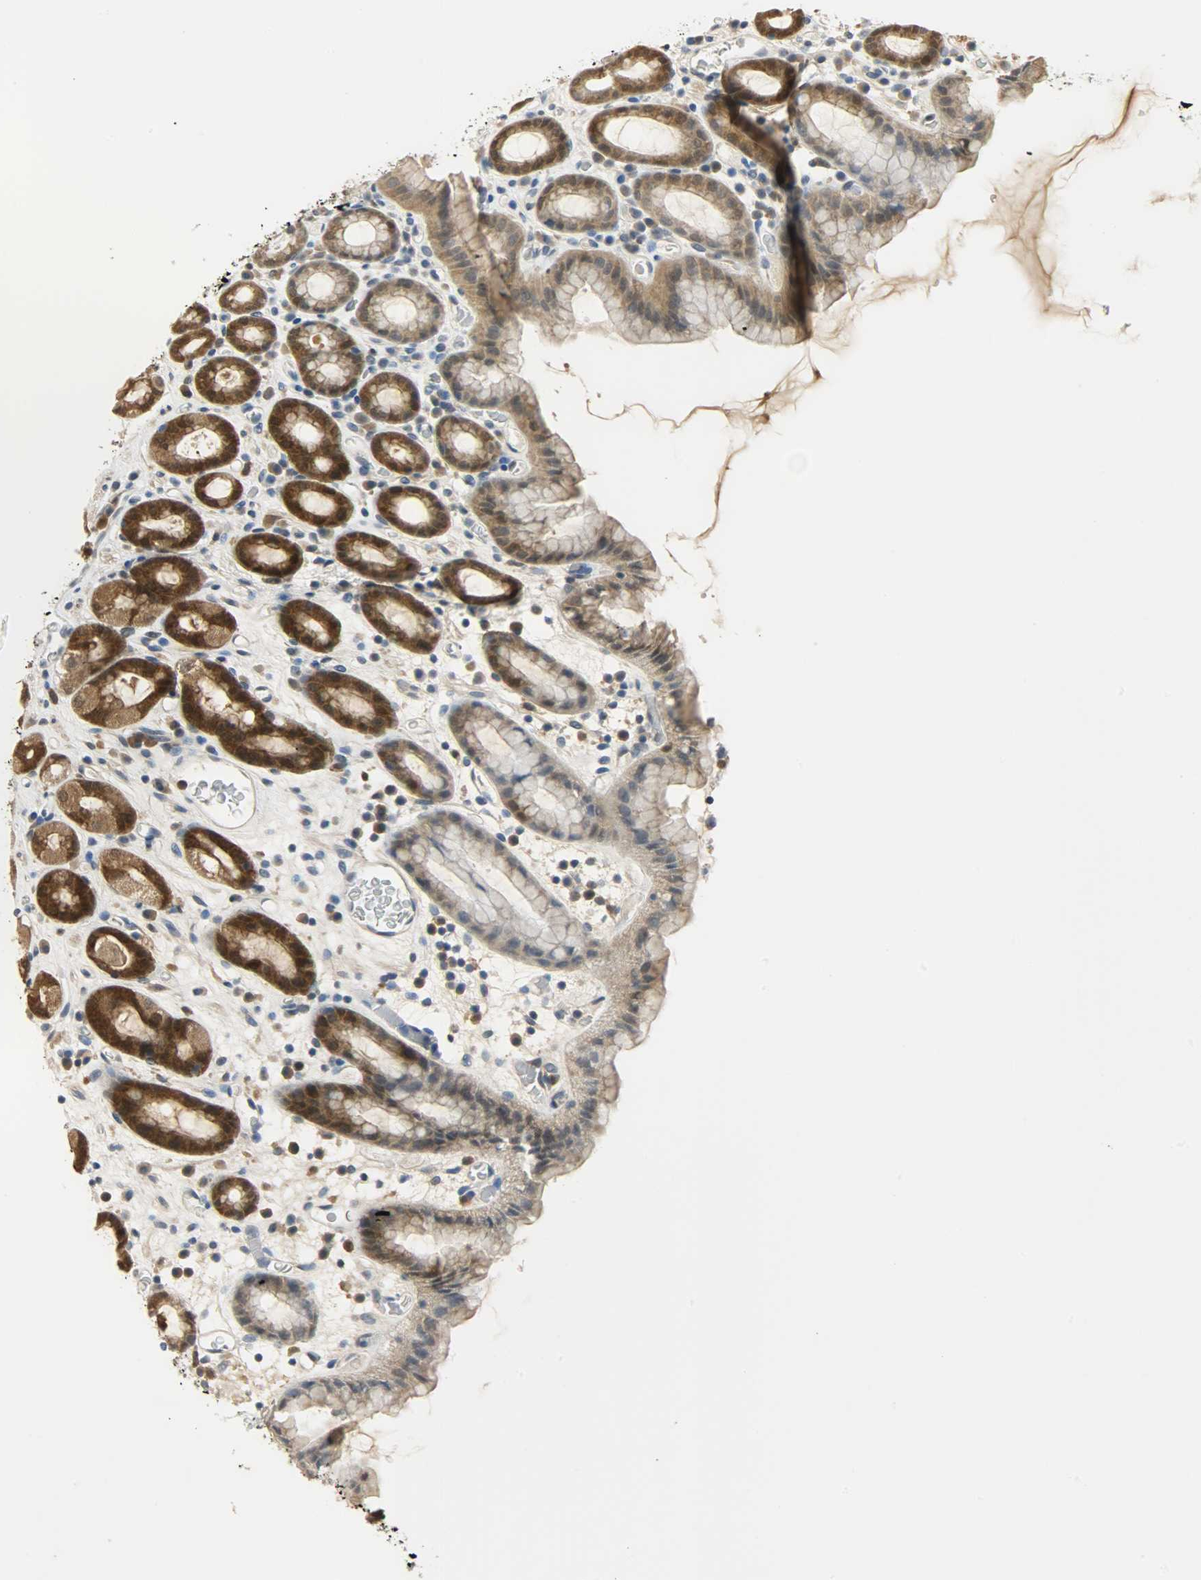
{"staining": {"intensity": "strong", "quantity": ">75%", "location": "cytoplasmic/membranous,nuclear"}, "tissue": "stomach", "cell_type": "Glandular cells", "image_type": "normal", "snomed": [{"axis": "morphology", "description": "Normal tissue, NOS"}, {"axis": "topography", "description": "Stomach, upper"}], "caption": "A brown stain shows strong cytoplasmic/membranous,nuclear positivity of a protein in glandular cells of benign stomach. The staining is performed using DAB (3,3'-diaminobenzidine) brown chromogen to label protein expression. The nuclei are counter-stained blue using hematoxylin.", "gene": "EIF4EBP1", "patient": {"sex": "male", "age": 68}}